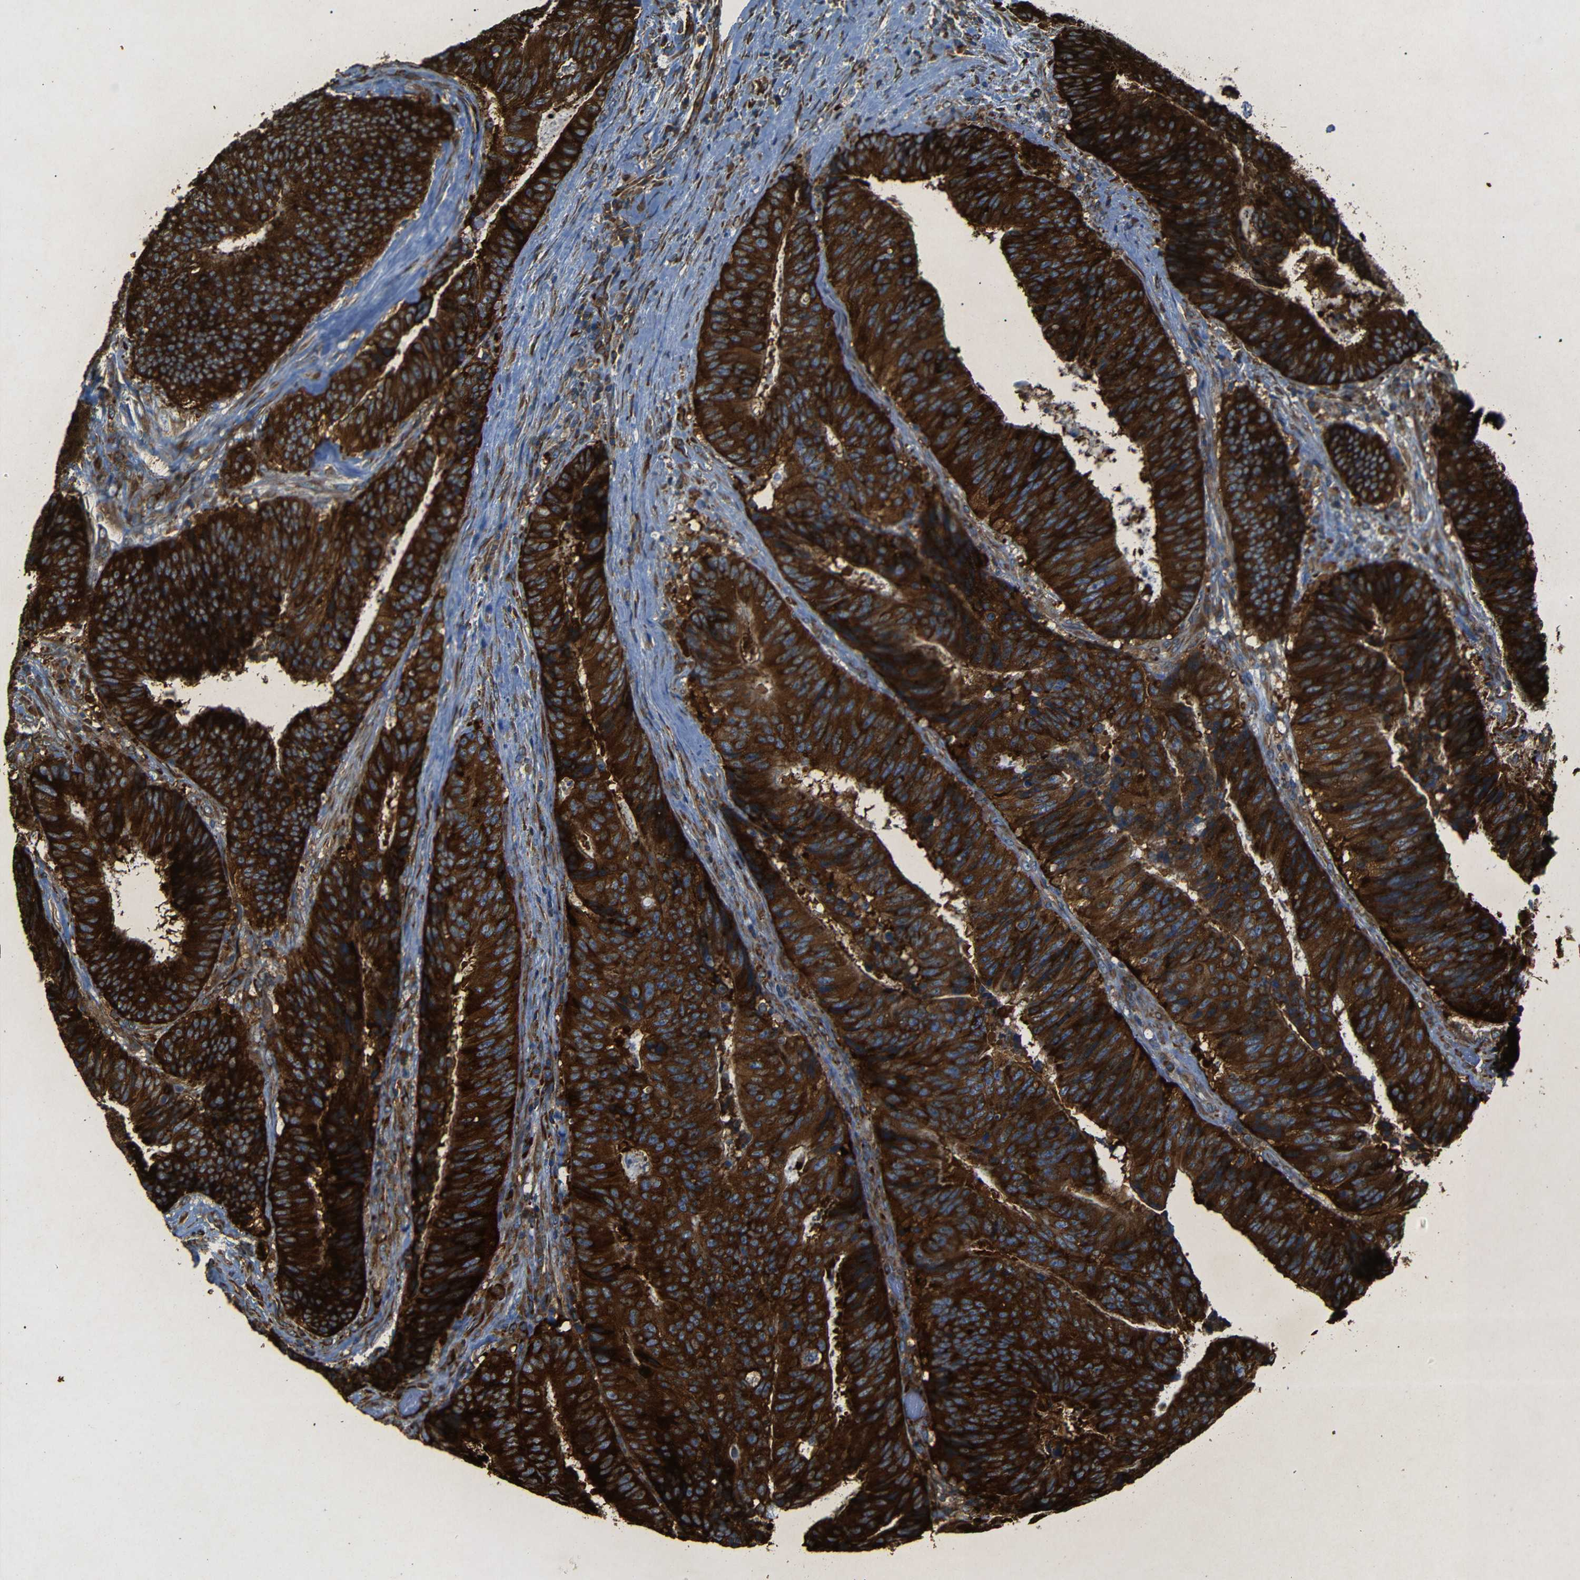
{"staining": {"intensity": "strong", "quantity": ">75%", "location": "cytoplasmic/membranous"}, "tissue": "colorectal cancer", "cell_type": "Tumor cells", "image_type": "cancer", "snomed": [{"axis": "morphology", "description": "Adenocarcinoma, NOS"}, {"axis": "topography", "description": "Rectum"}], "caption": "Adenocarcinoma (colorectal) was stained to show a protein in brown. There is high levels of strong cytoplasmic/membranous expression in about >75% of tumor cells. (DAB IHC with brightfield microscopy, high magnification).", "gene": "BTF3", "patient": {"sex": "male", "age": 72}}